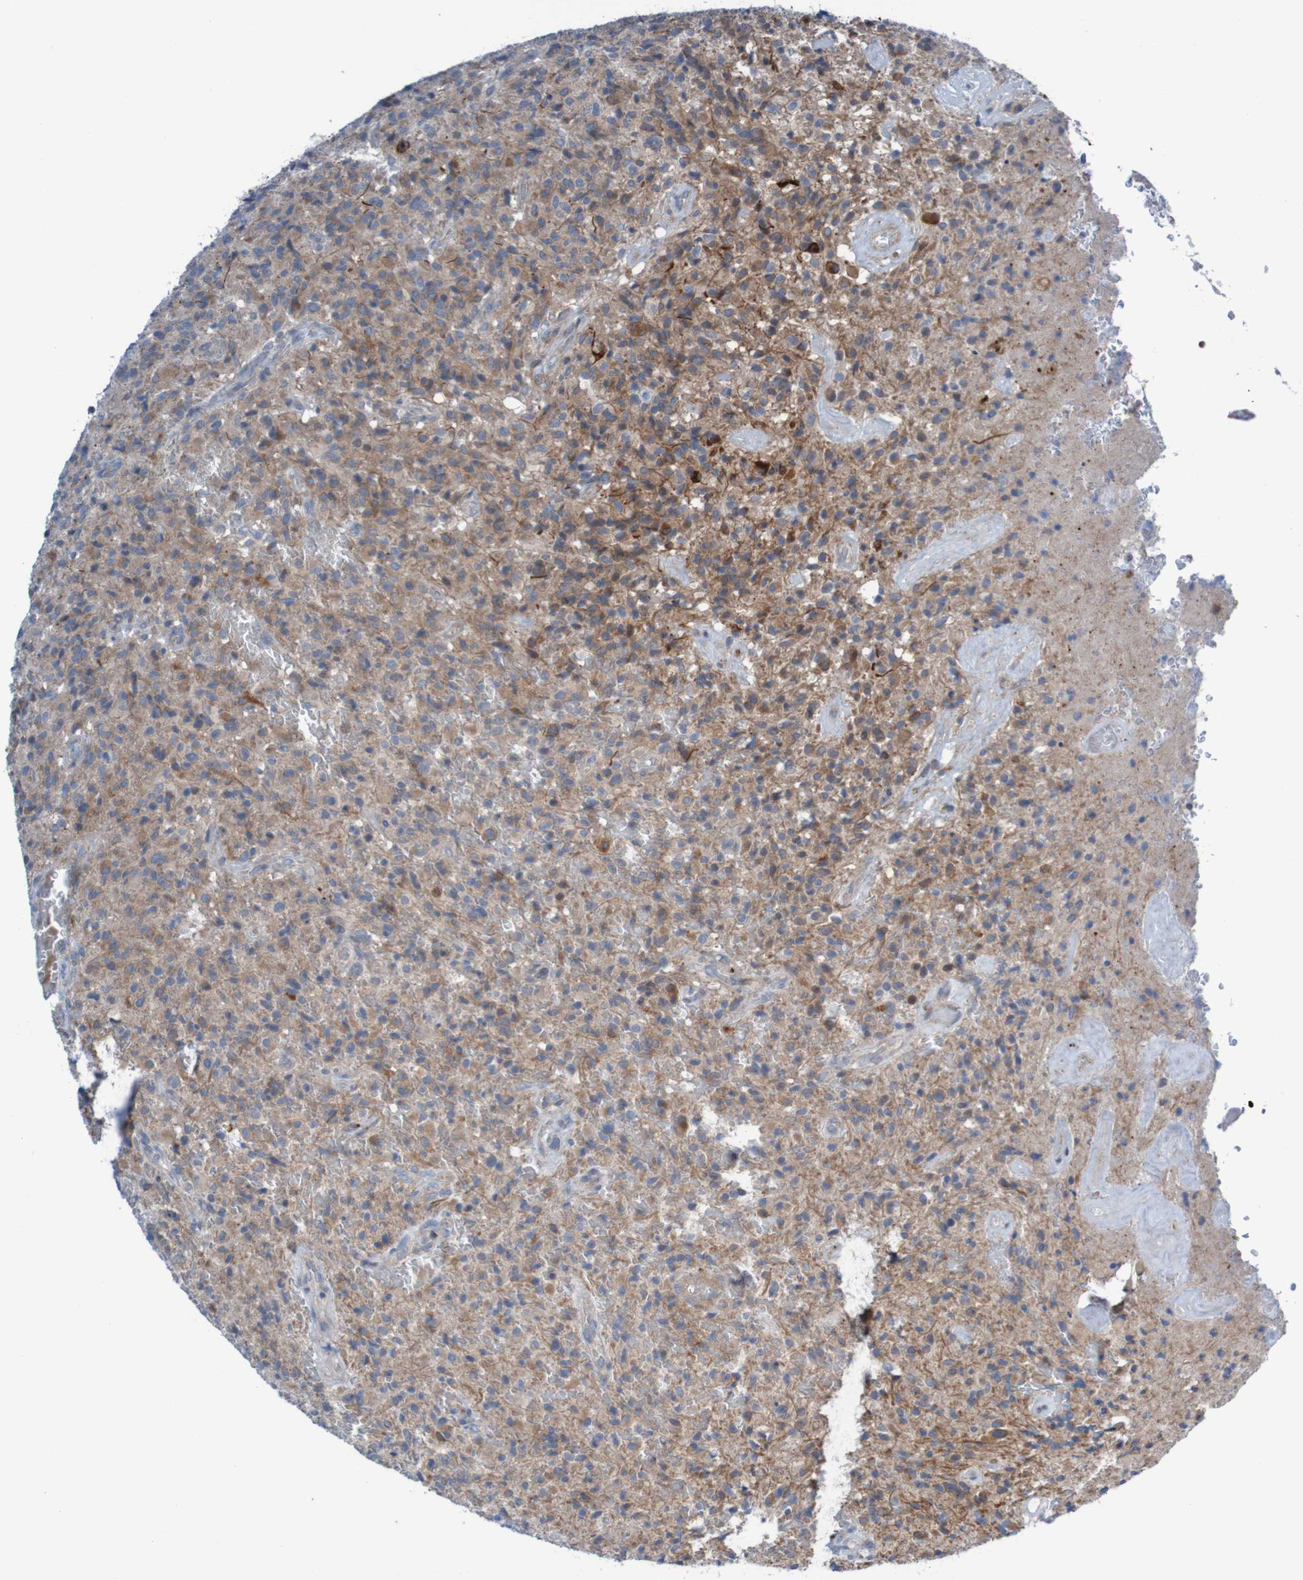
{"staining": {"intensity": "strong", "quantity": "<25%", "location": "cytoplasmic/membranous"}, "tissue": "glioma", "cell_type": "Tumor cells", "image_type": "cancer", "snomed": [{"axis": "morphology", "description": "Glioma, malignant, High grade"}, {"axis": "topography", "description": "Brain"}], "caption": "Immunohistochemical staining of glioma reveals strong cytoplasmic/membranous protein positivity in approximately <25% of tumor cells.", "gene": "ANGPT4", "patient": {"sex": "male", "age": 71}}